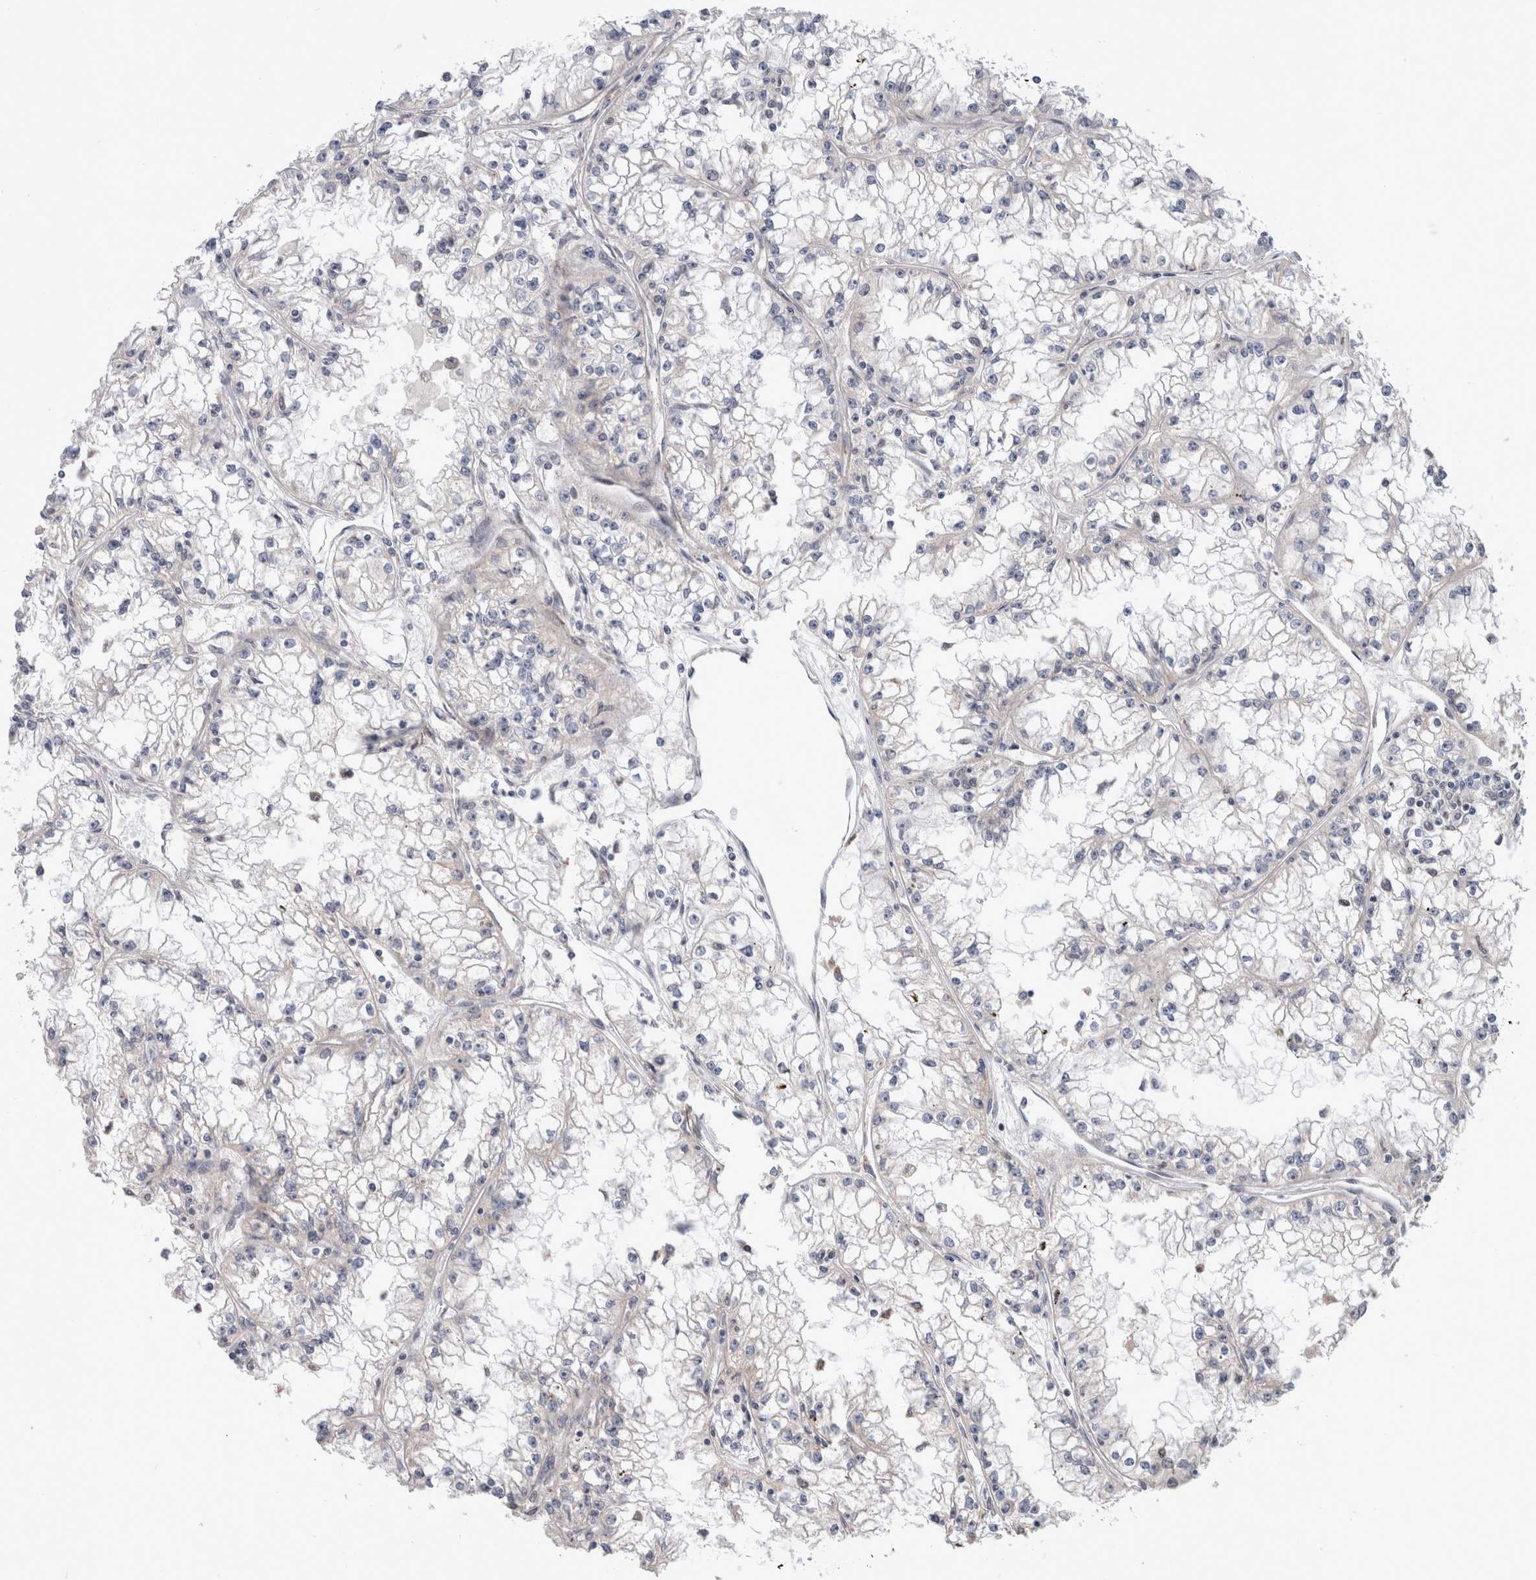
{"staining": {"intensity": "negative", "quantity": "none", "location": "none"}, "tissue": "renal cancer", "cell_type": "Tumor cells", "image_type": "cancer", "snomed": [{"axis": "morphology", "description": "Adenocarcinoma, NOS"}, {"axis": "topography", "description": "Kidney"}], "caption": "IHC histopathology image of human renal cancer stained for a protein (brown), which reveals no staining in tumor cells. Nuclei are stained in blue.", "gene": "MRPL37", "patient": {"sex": "male", "age": 56}}